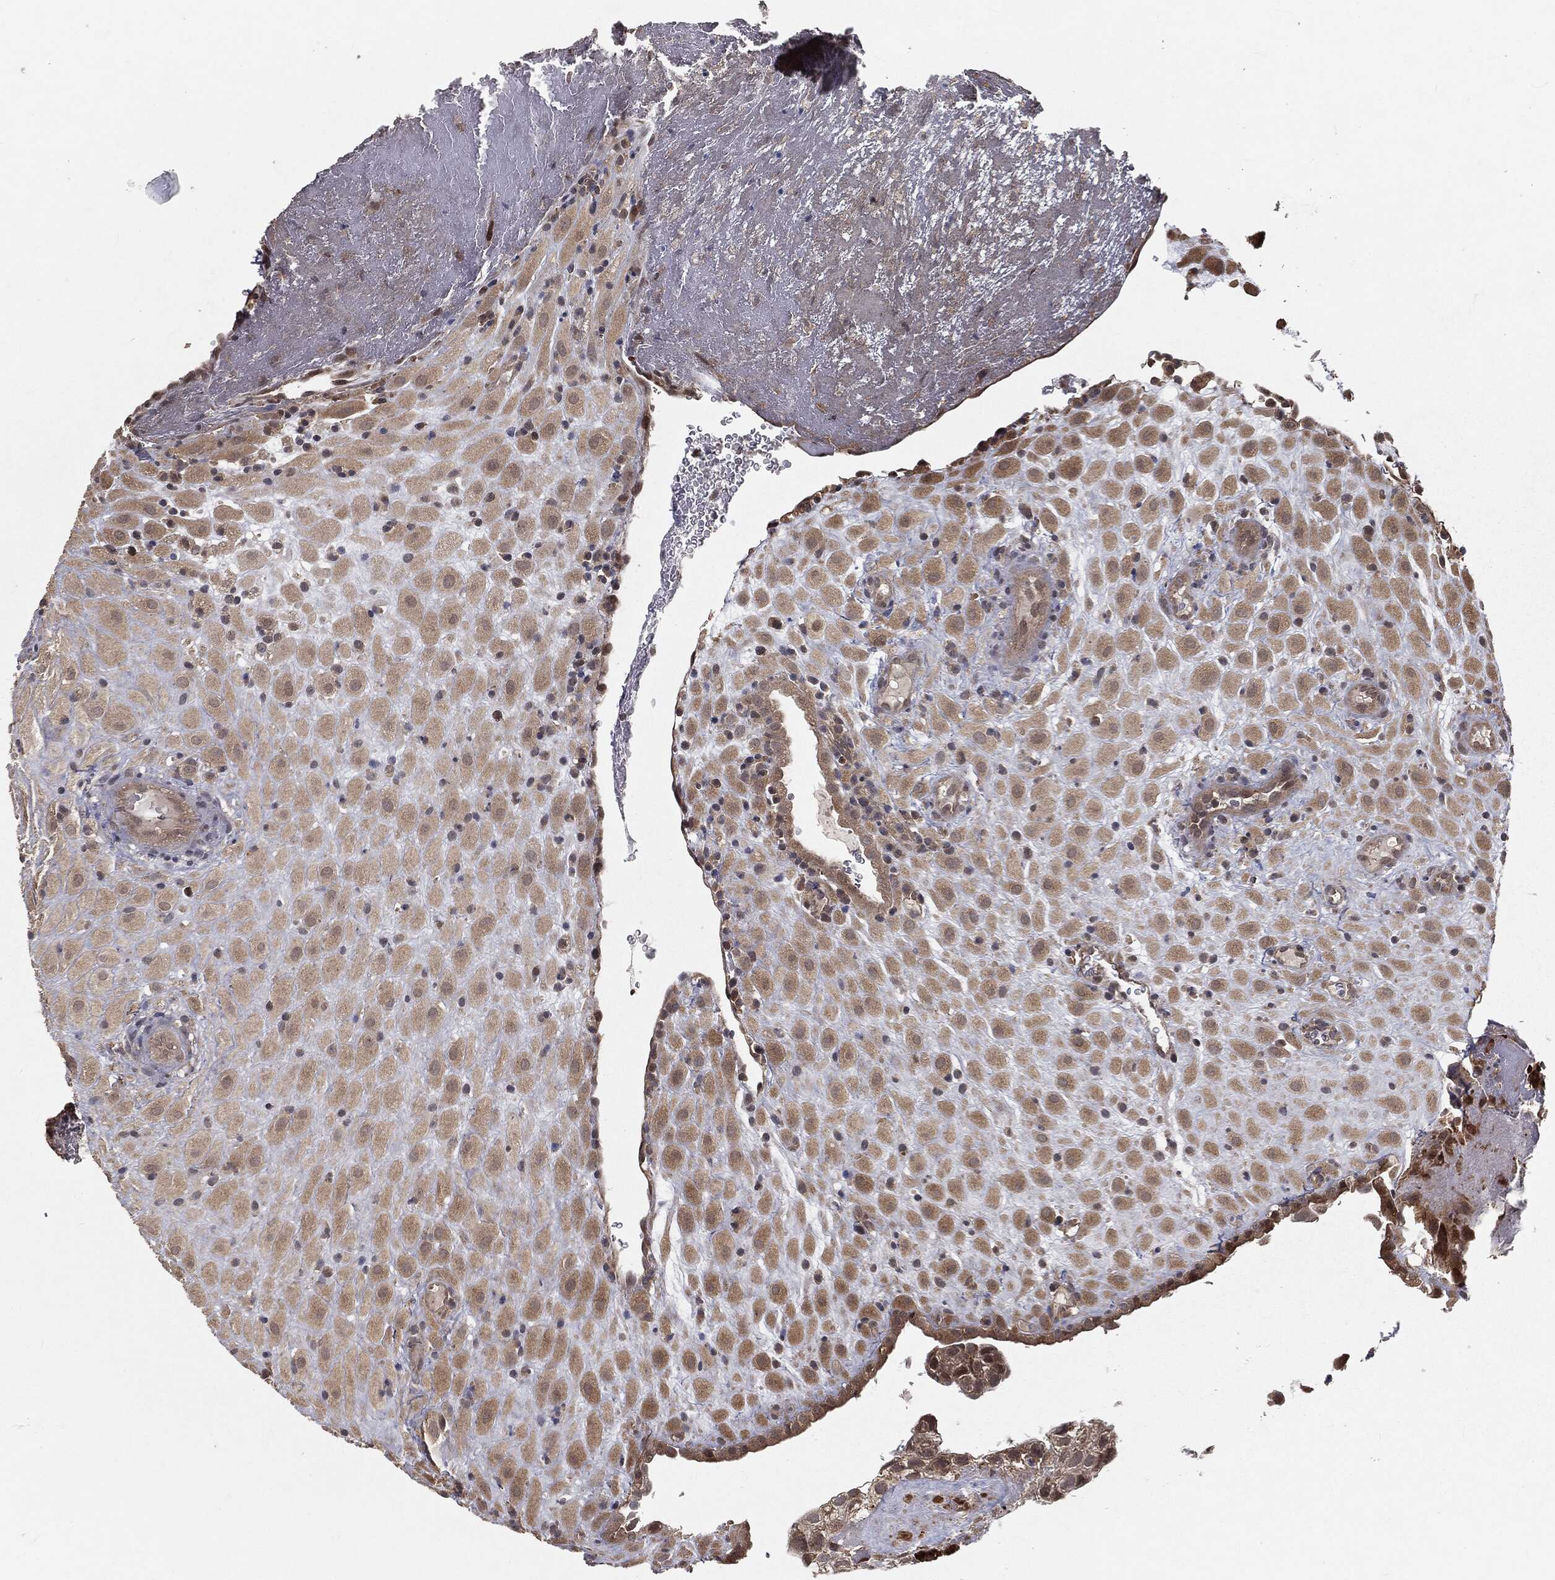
{"staining": {"intensity": "moderate", "quantity": "<25%", "location": "nuclear"}, "tissue": "placenta", "cell_type": "Decidual cells", "image_type": "normal", "snomed": [{"axis": "morphology", "description": "Normal tissue, NOS"}, {"axis": "topography", "description": "Placenta"}], "caption": "The immunohistochemical stain shows moderate nuclear expression in decidual cells of unremarkable placenta. Nuclei are stained in blue.", "gene": "FBXO7", "patient": {"sex": "female", "age": 19}}